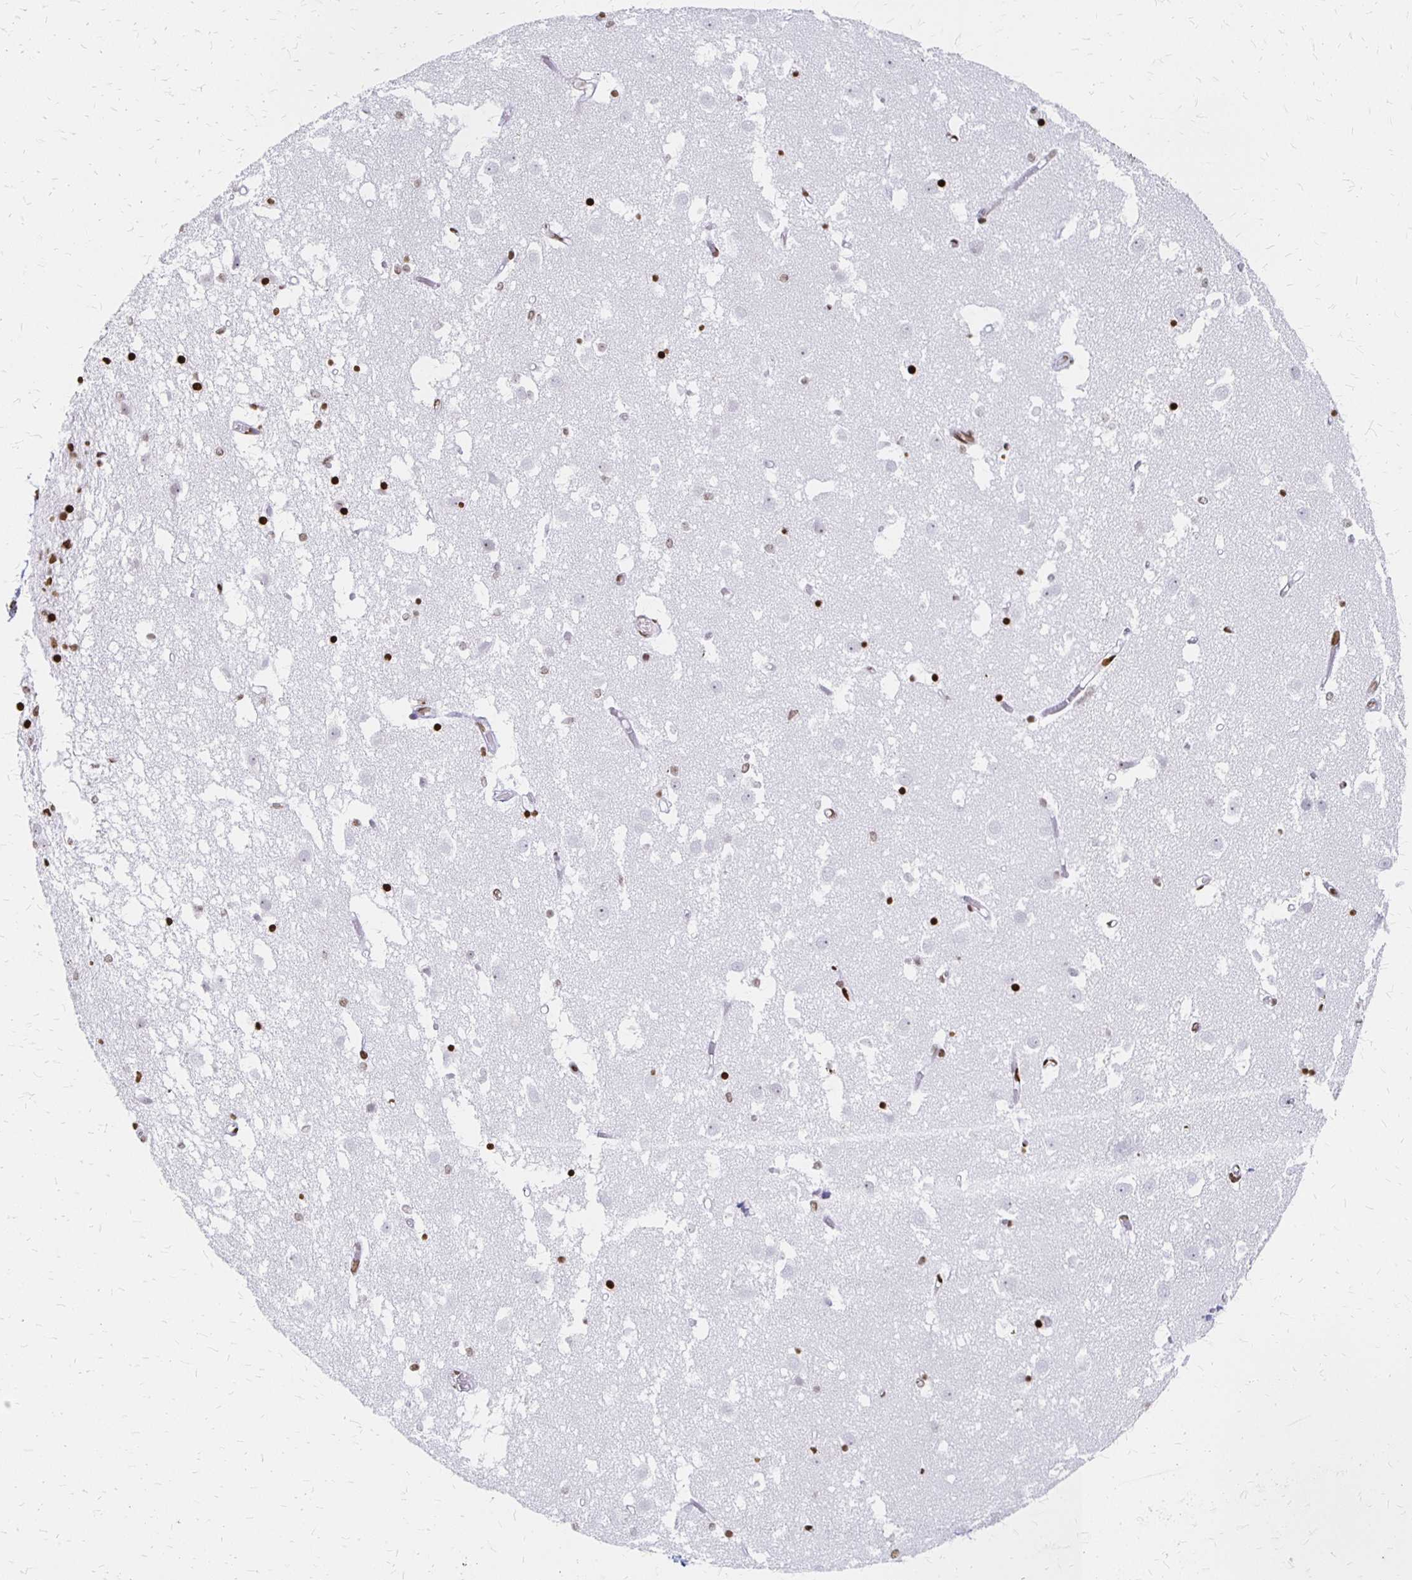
{"staining": {"intensity": "strong", "quantity": "25%-75%", "location": "nuclear"}, "tissue": "caudate", "cell_type": "Glial cells", "image_type": "normal", "snomed": [{"axis": "morphology", "description": "Normal tissue, NOS"}, {"axis": "topography", "description": "Lateral ventricle wall"}], "caption": "DAB (3,3'-diaminobenzidine) immunohistochemical staining of benign caudate reveals strong nuclear protein expression in about 25%-75% of glial cells.", "gene": "ZNF280C", "patient": {"sex": "male", "age": 70}}